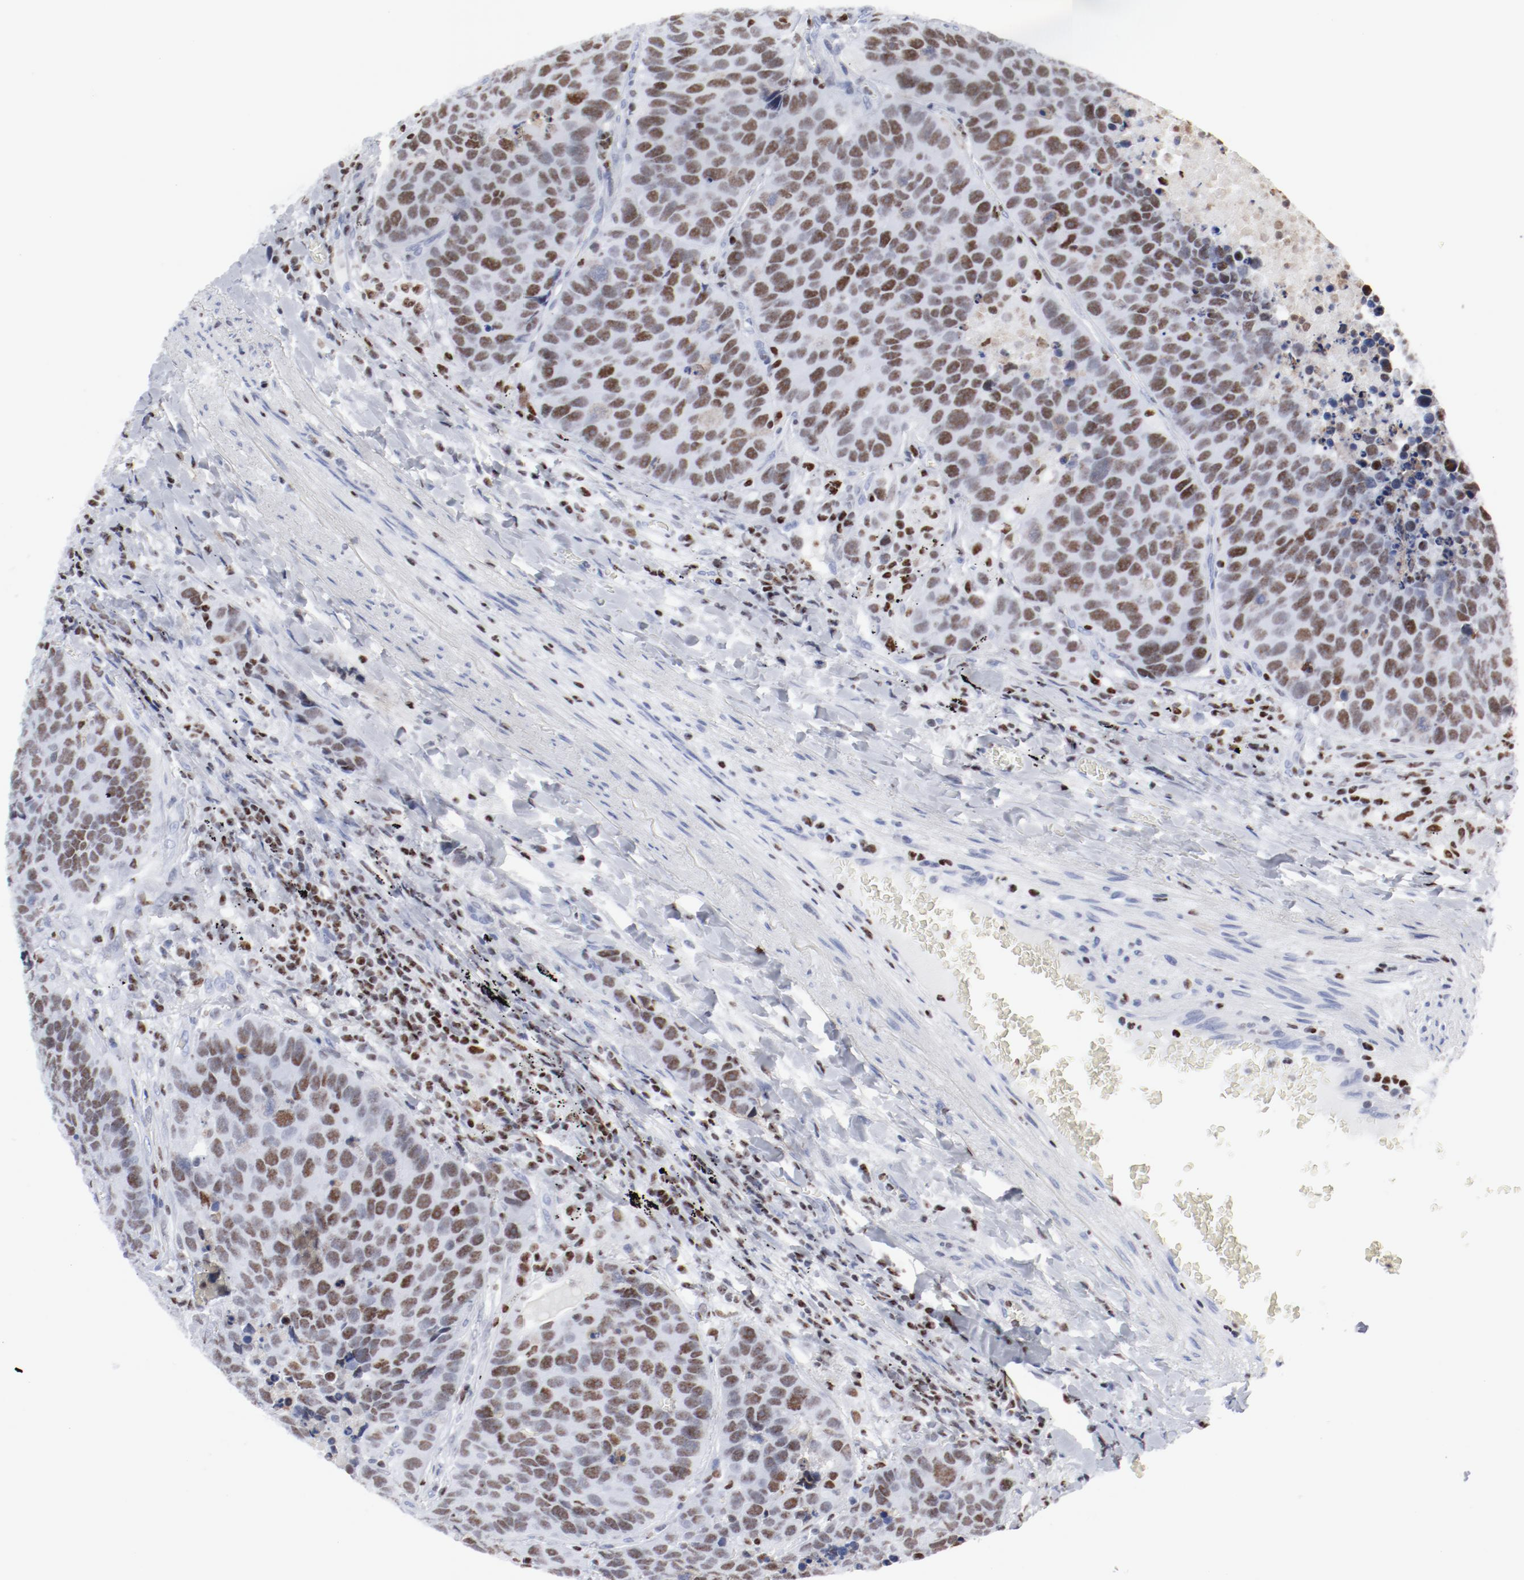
{"staining": {"intensity": "moderate", "quantity": ">75%", "location": "nuclear"}, "tissue": "carcinoid", "cell_type": "Tumor cells", "image_type": "cancer", "snomed": [{"axis": "morphology", "description": "Carcinoid, malignant, NOS"}, {"axis": "topography", "description": "Lung"}], "caption": "DAB immunohistochemical staining of human malignant carcinoid displays moderate nuclear protein expression in approximately >75% of tumor cells.", "gene": "SMARCC2", "patient": {"sex": "male", "age": 60}}